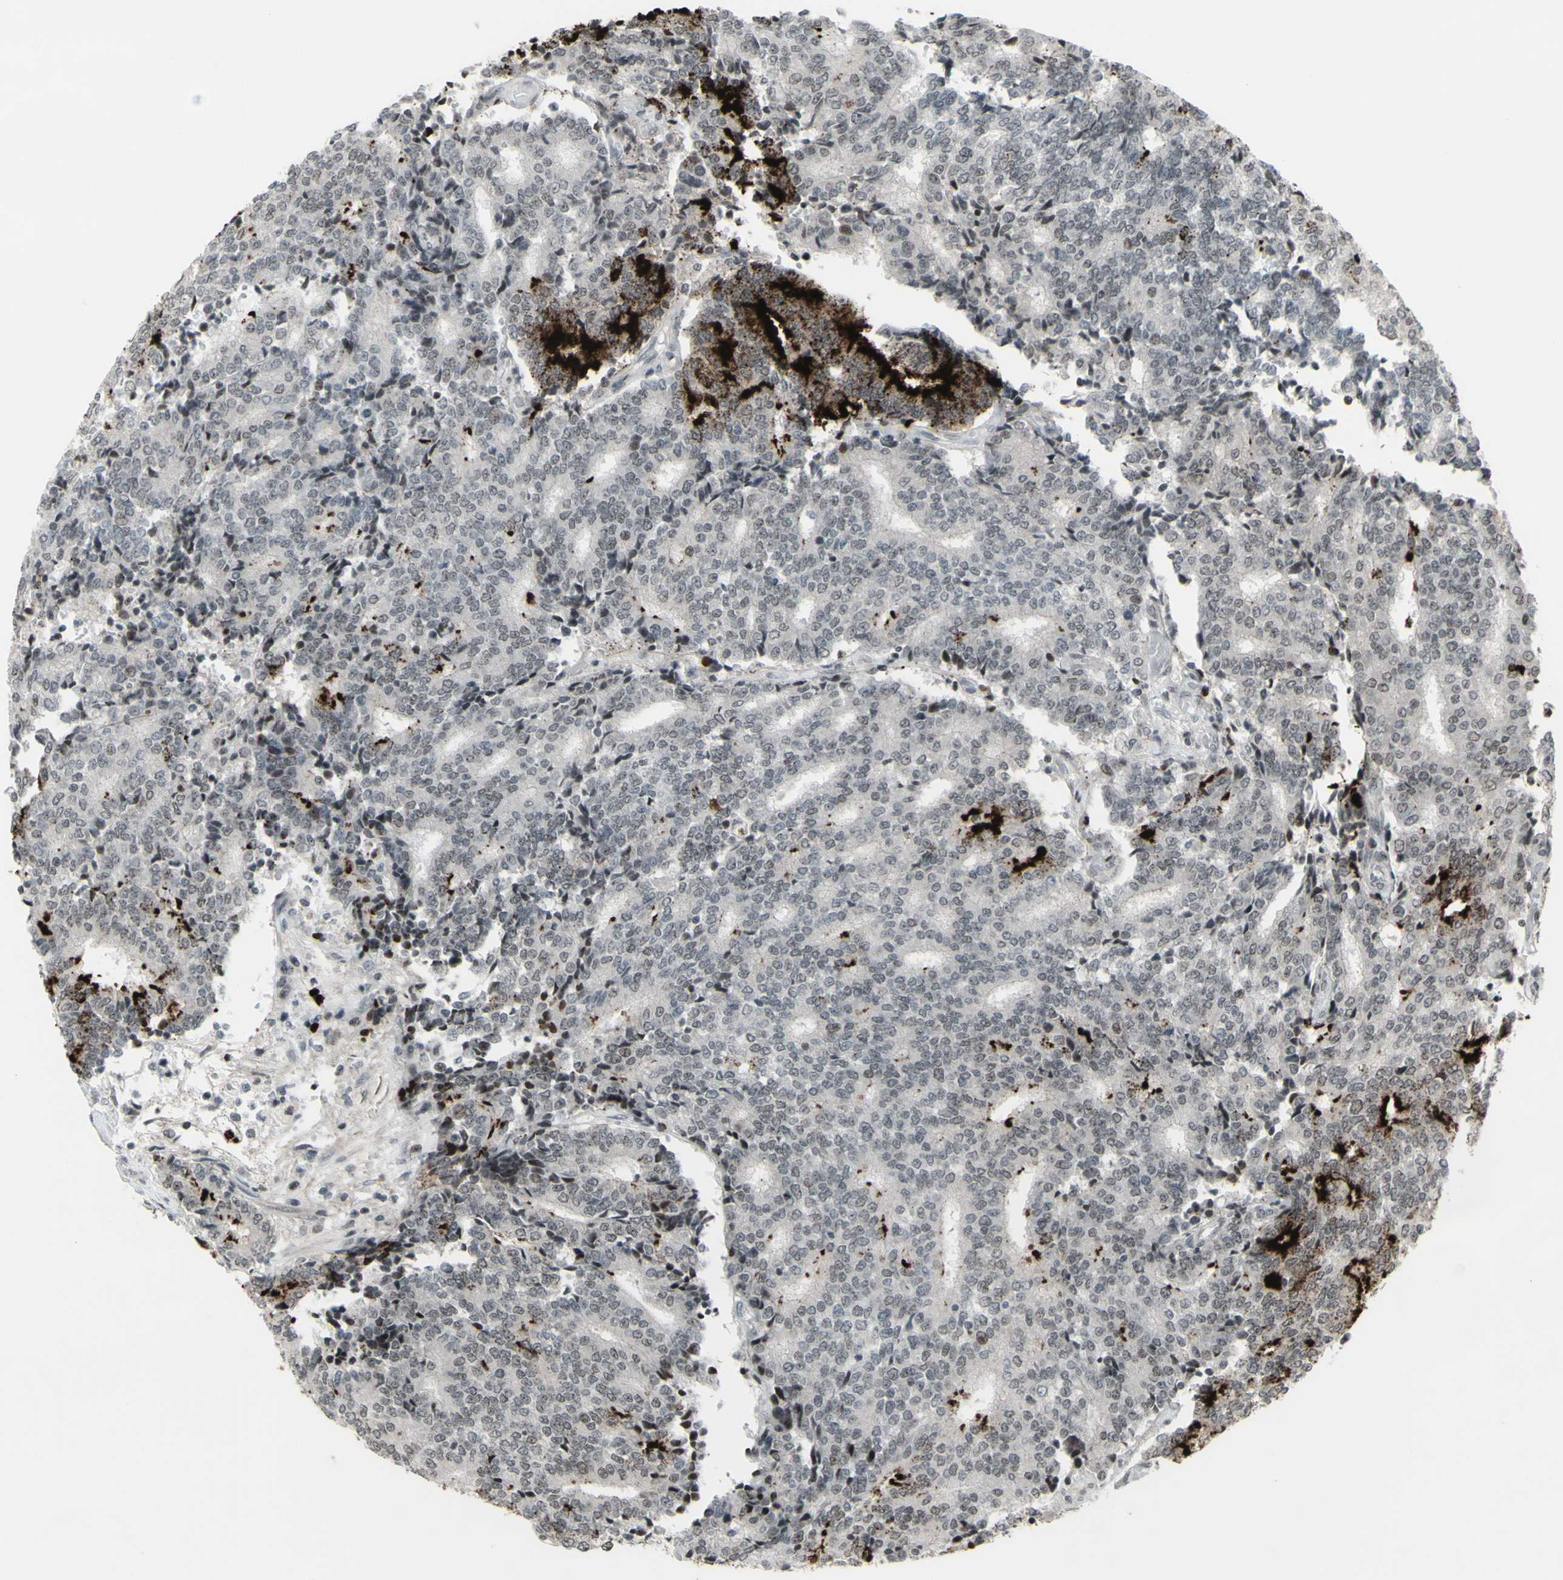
{"staining": {"intensity": "strong", "quantity": "<25%", "location": "cytoplasmic/membranous"}, "tissue": "prostate cancer", "cell_type": "Tumor cells", "image_type": "cancer", "snomed": [{"axis": "morphology", "description": "Normal tissue, NOS"}, {"axis": "morphology", "description": "Adenocarcinoma, High grade"}, {"axis": "topography", "description": "Prostate"}, {"axis": "topography", "description": "Seminal veicle"}], "caption": "Human prostate high-grade adenocarcinoma stained with a brown dye displays strong cytoplasmic/membranous positive expression in about <25% of tumor cells.", "gene": "SUPT6H", "patient": {"sex": "male", "age": 55}}